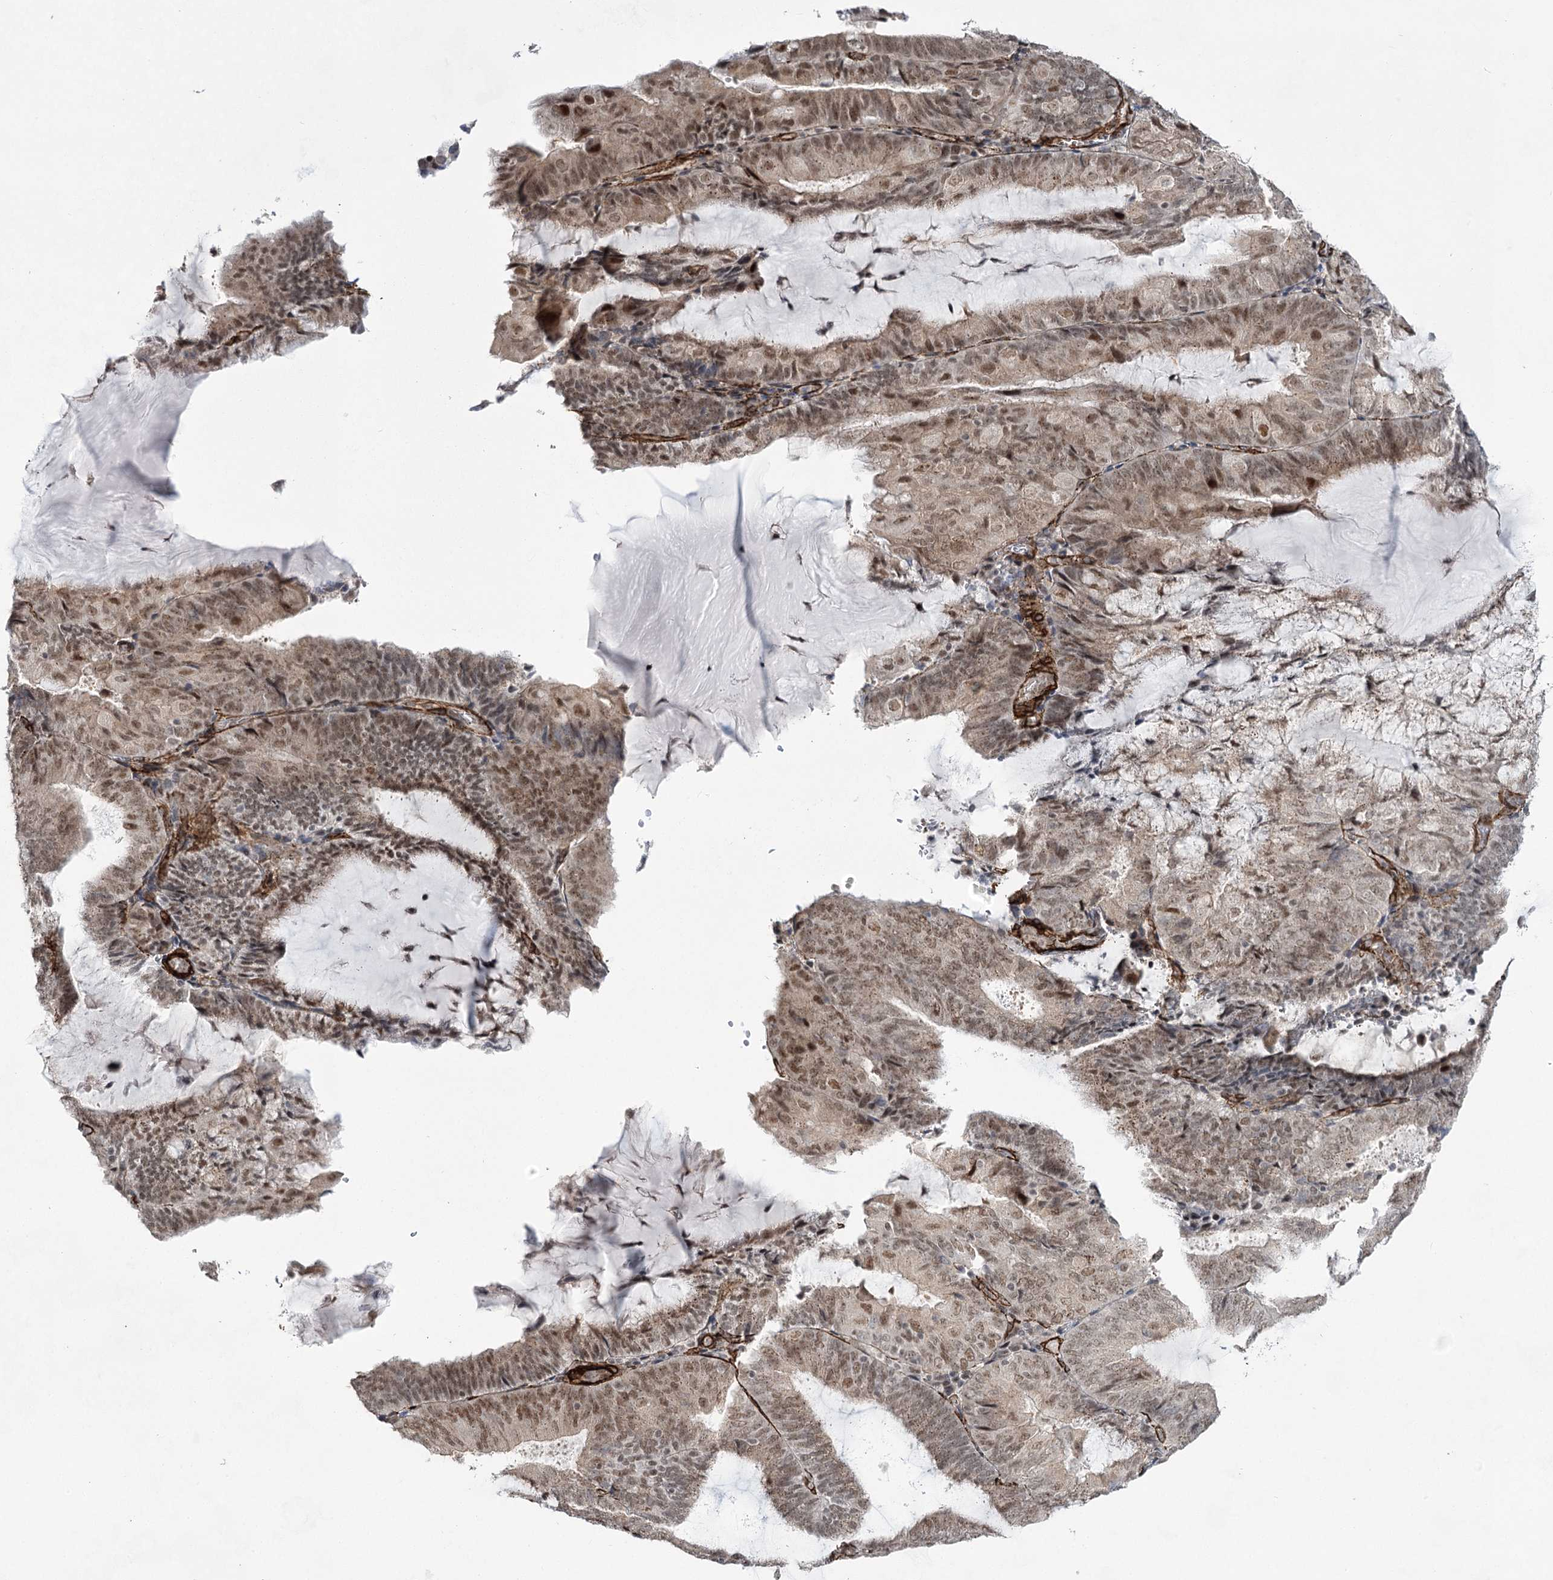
{"staining": {"intensity": "moderate", "quantity": ">75%", "location": "nuclear"}, "tissue": "endometrial cancer", "cell_type": "Tumor cells", "image_type": "cancer", "snomed": [{"axis": "morphology", "description": "Adenocarcinoma, NOS"}, {"axis": "topography", "description": "Endometrium"}], "caption": "Approximately >75% of tumor cells in human adenocarcinoma (endometrial) exhibit moderate nuclear protein staining as visualized by brown immunohistochemical staining.", "gene": "CWF19L1", "patient": {"sex": "female", "age": 81}}